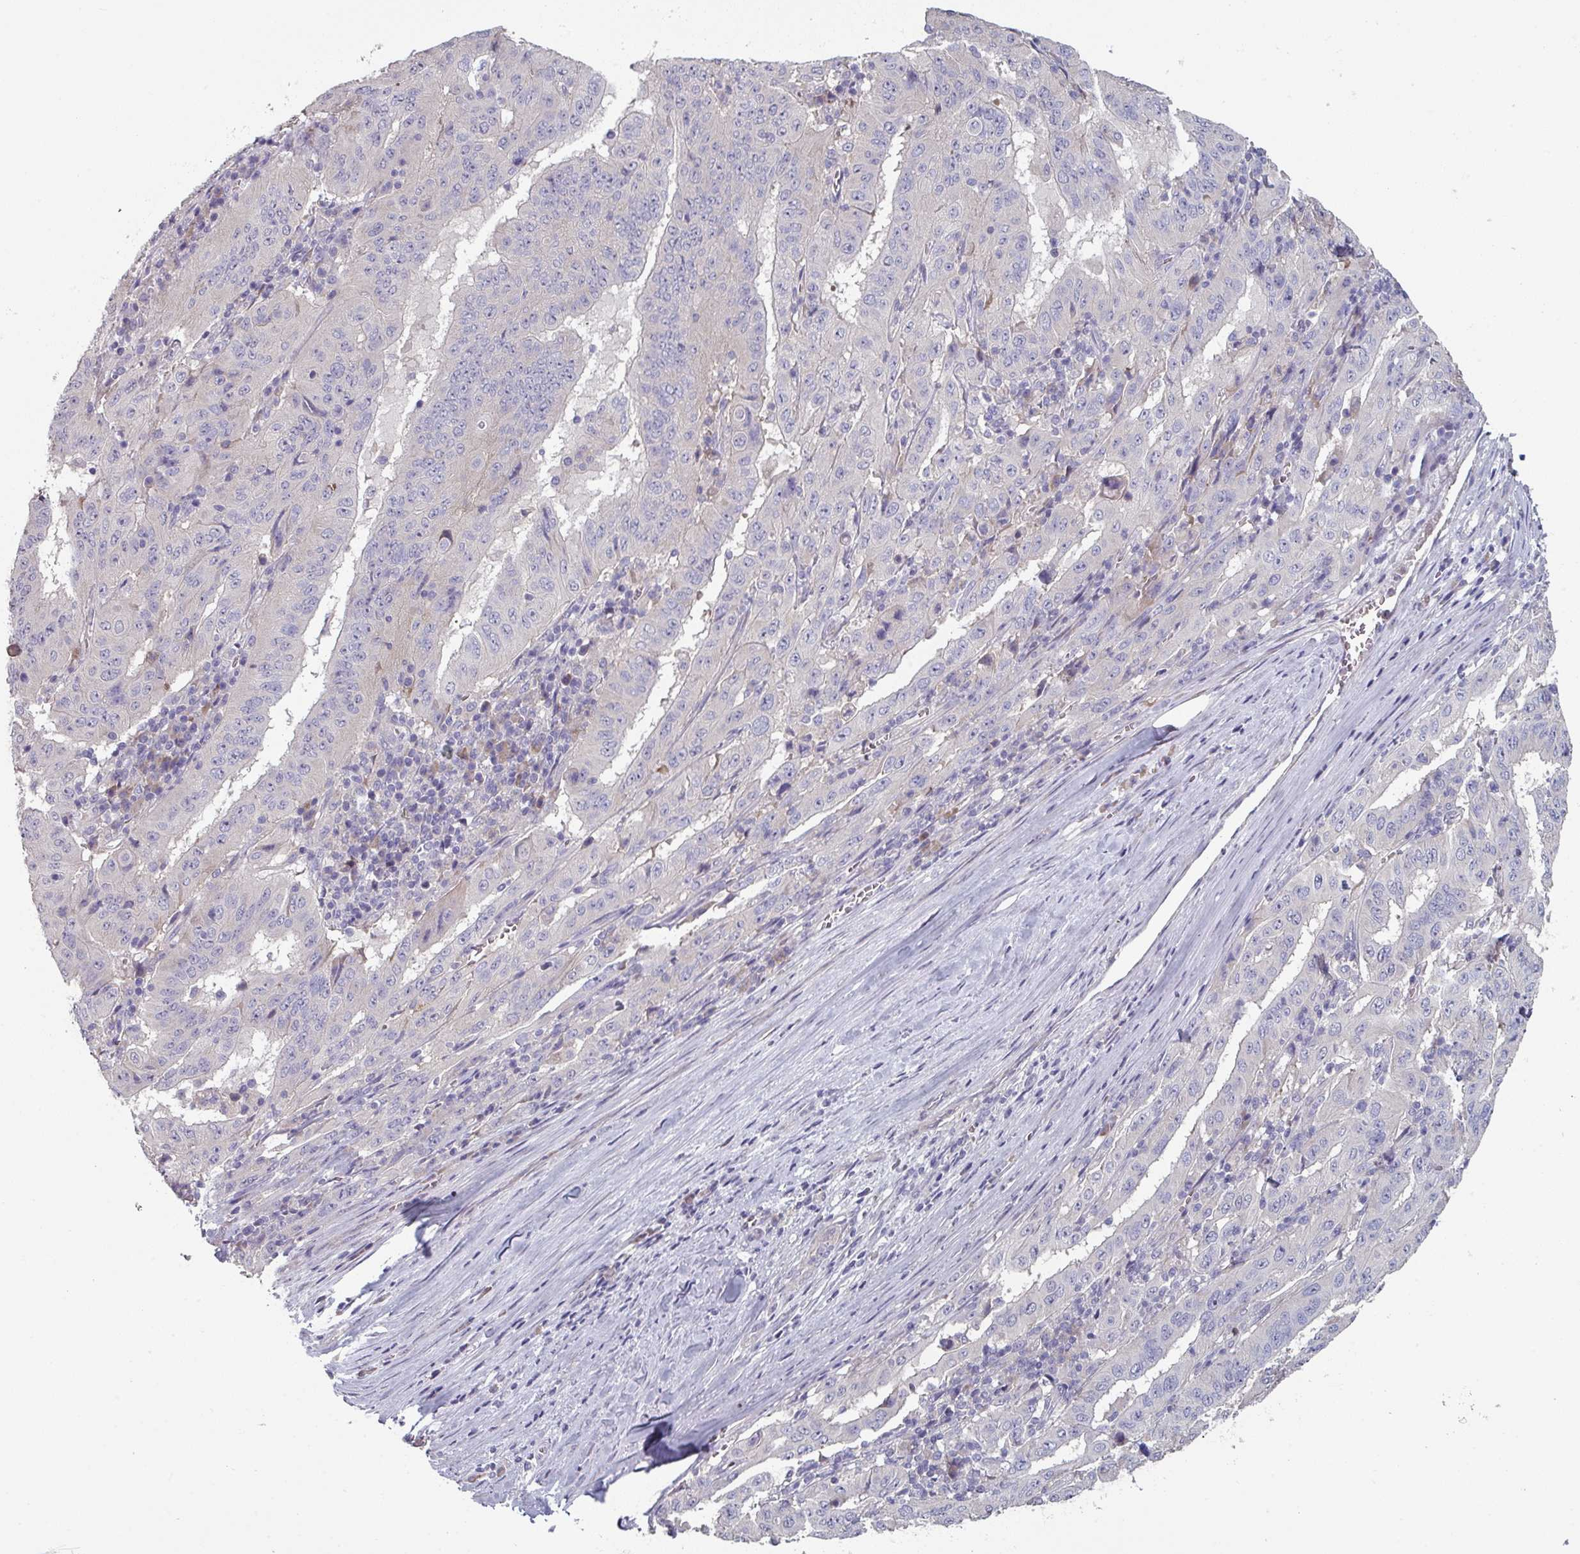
{"staining": {"intensity": "negative", "quantity": "none", "location": "none"}, "tissue": "pancreatic cancer", "cell_type": "Tumor cells", "image_type": "cancer", "snomed": [{"axis": "morphology", "description": "Adenocarcinoma, NOS"}, {"axis": "topography", "description": "Pancreas"}], "caption": "Immunohistochemical staining of human adenocarcinoma (pancreatic) reveals no significant positivity in tumor cells.", "gene": "PRAMEF8", "patient": {"sex": "male", "age": 63}}